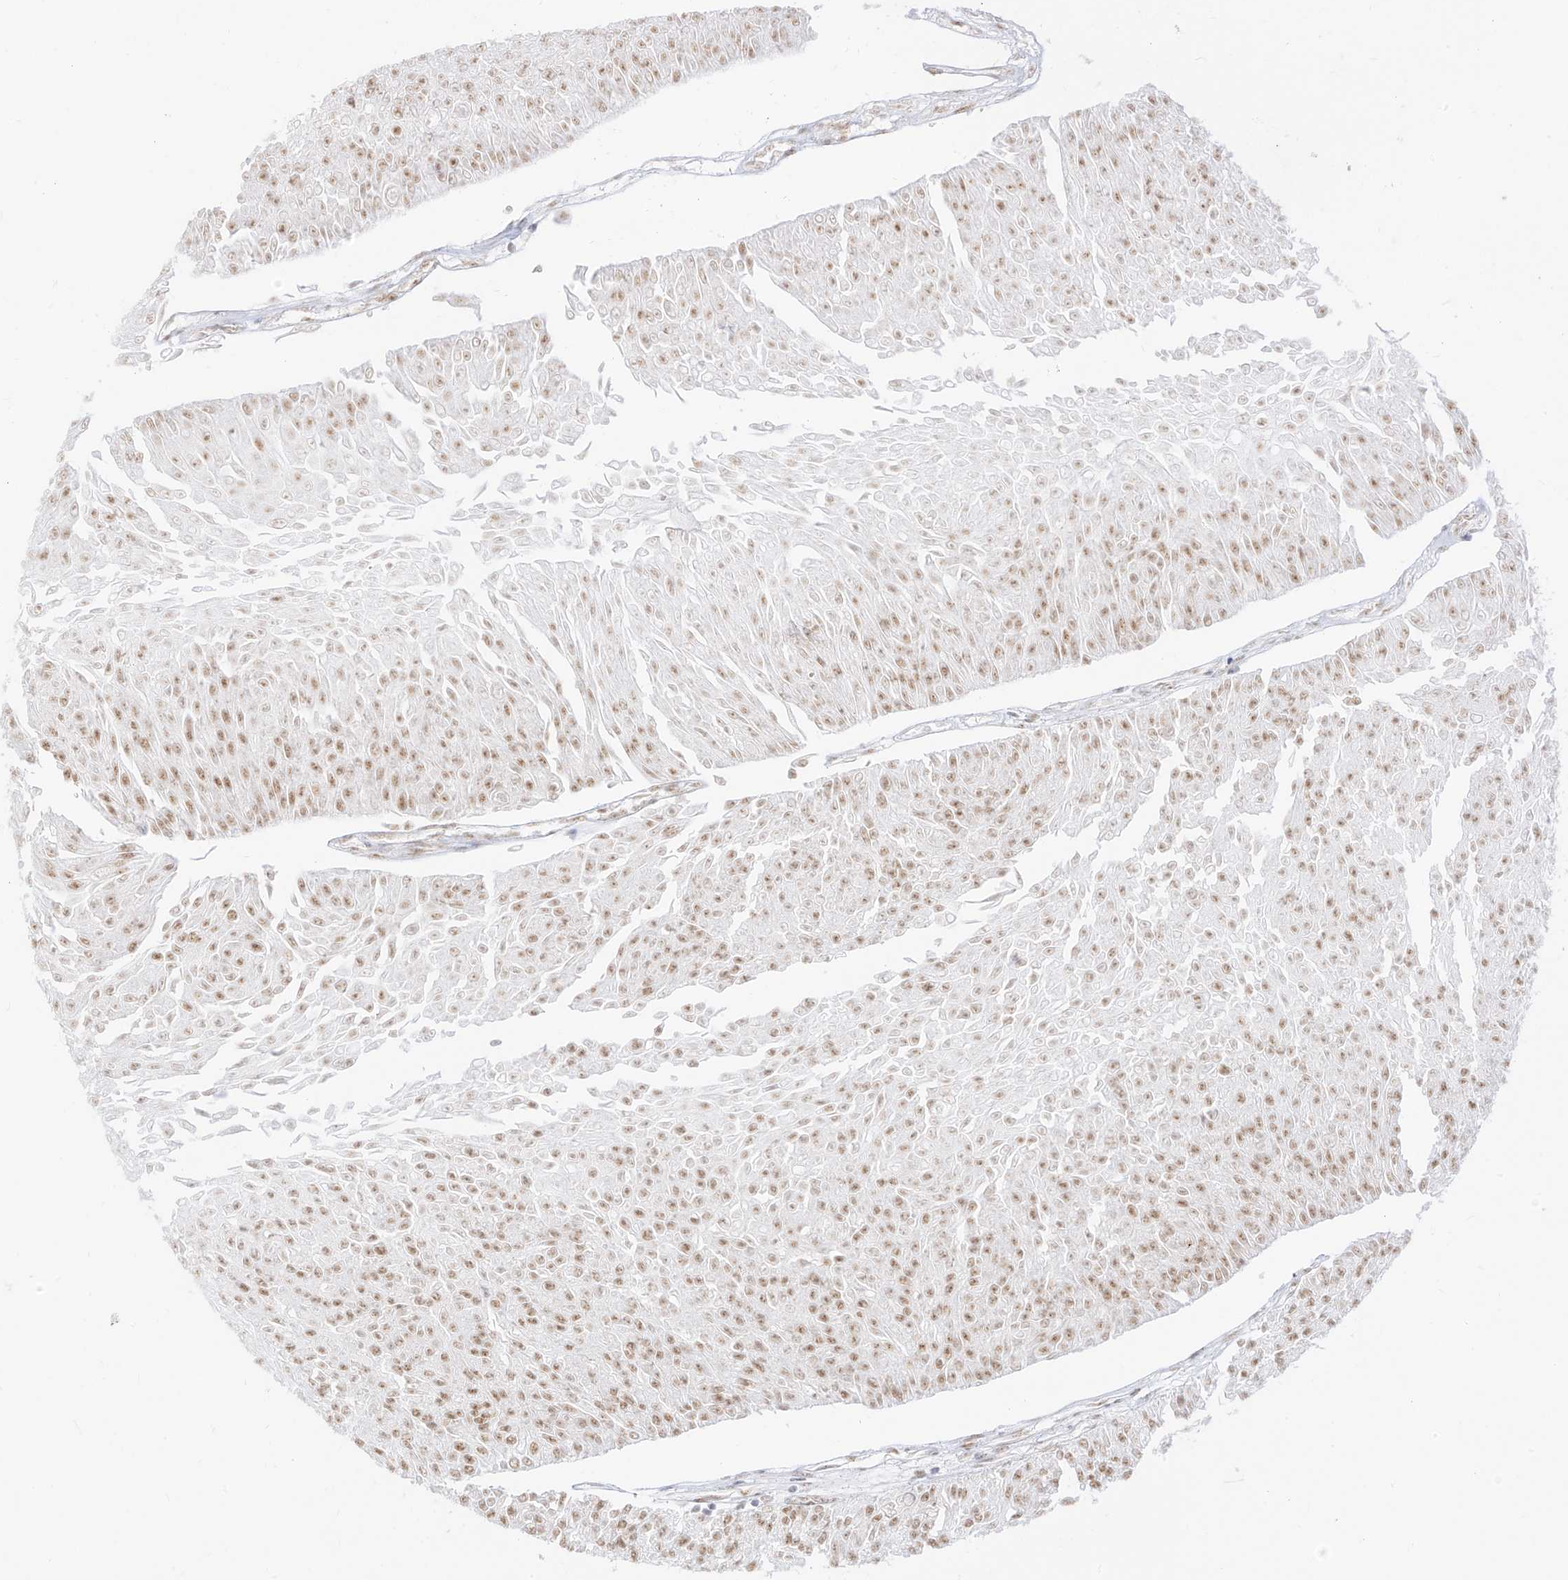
{"staining": {"intensity": "moderate", "quantity": "25%-75%", "location": "nuclear"}, "tissue": "urothelial cancer", "cell_type": "Tumor cells", "image_type": "cancer", "snomed": [{"axis": "morphology", "description": "Urothelial carcinoma, Low grade"}, {"axis": "topography", "description": "Urinary bladder"}], "caption": "Low-grade urothelial carcinoma stained with a brown dye displays moderate nuclear positive positivity in approximately 25%-75% of tumor cells.", "gene": "SUPT5H", "patient": {"sex": "male", "age": 67}}